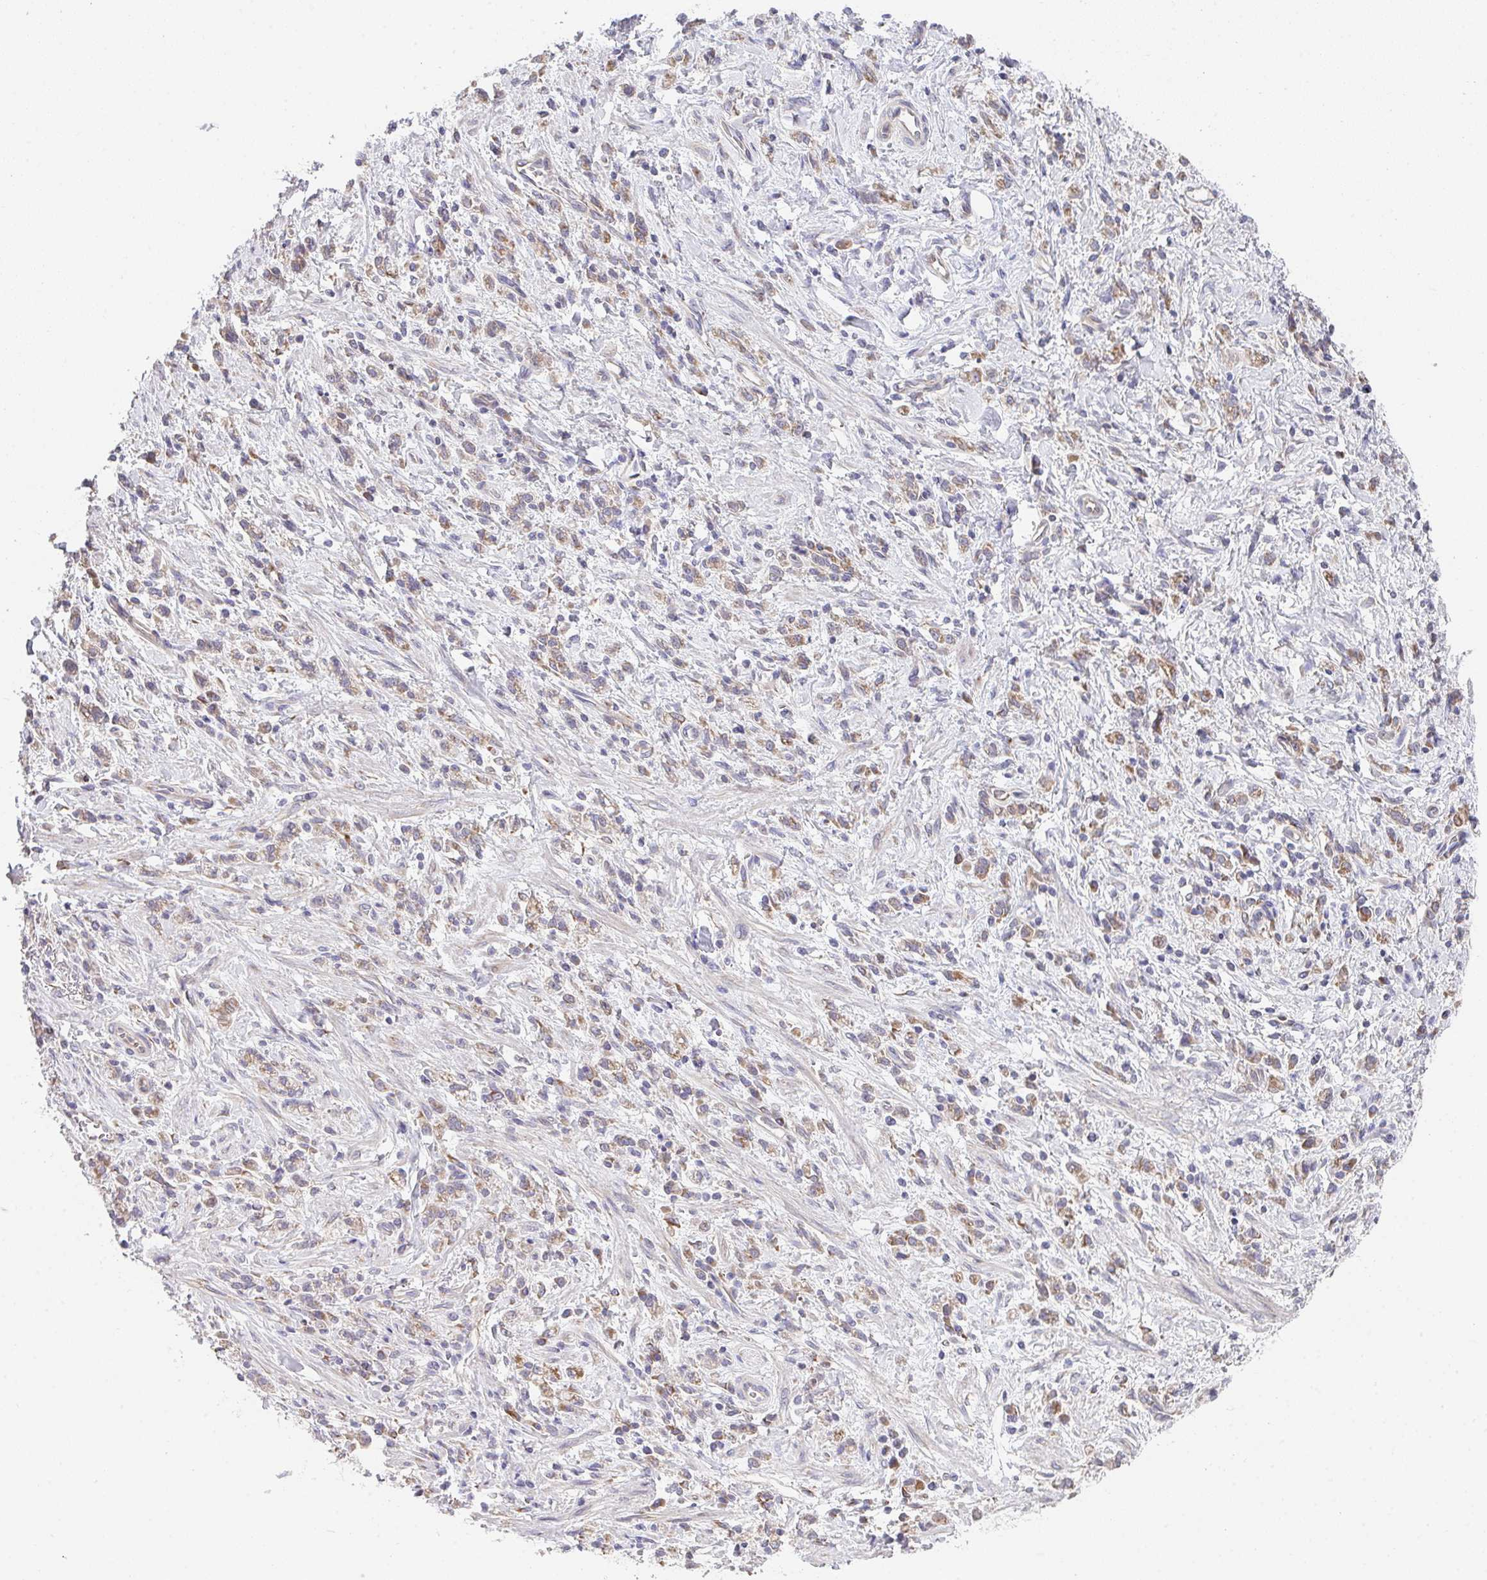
{"staining": {"intensity": "weak", "quantity": "<25%", "location": "cytoplasmic/membranous"}, "tissue": "stomach cancer", "cell_type": "Tumor cells", "image_type": "cancer", "snomed": [{"axis": "morphology", "description": "Adenocarcinoma, NOS"}, {"axis": "topography", "description": "Stomach"}], "caption": "High power microscopy histopathology image of an IHC histopathology image of adenocarcinoma (stomach), revealing no significant positivity in tumor cells.", "gene": "TSPAN31", "patient": {"sex": "male", "age": 77}}